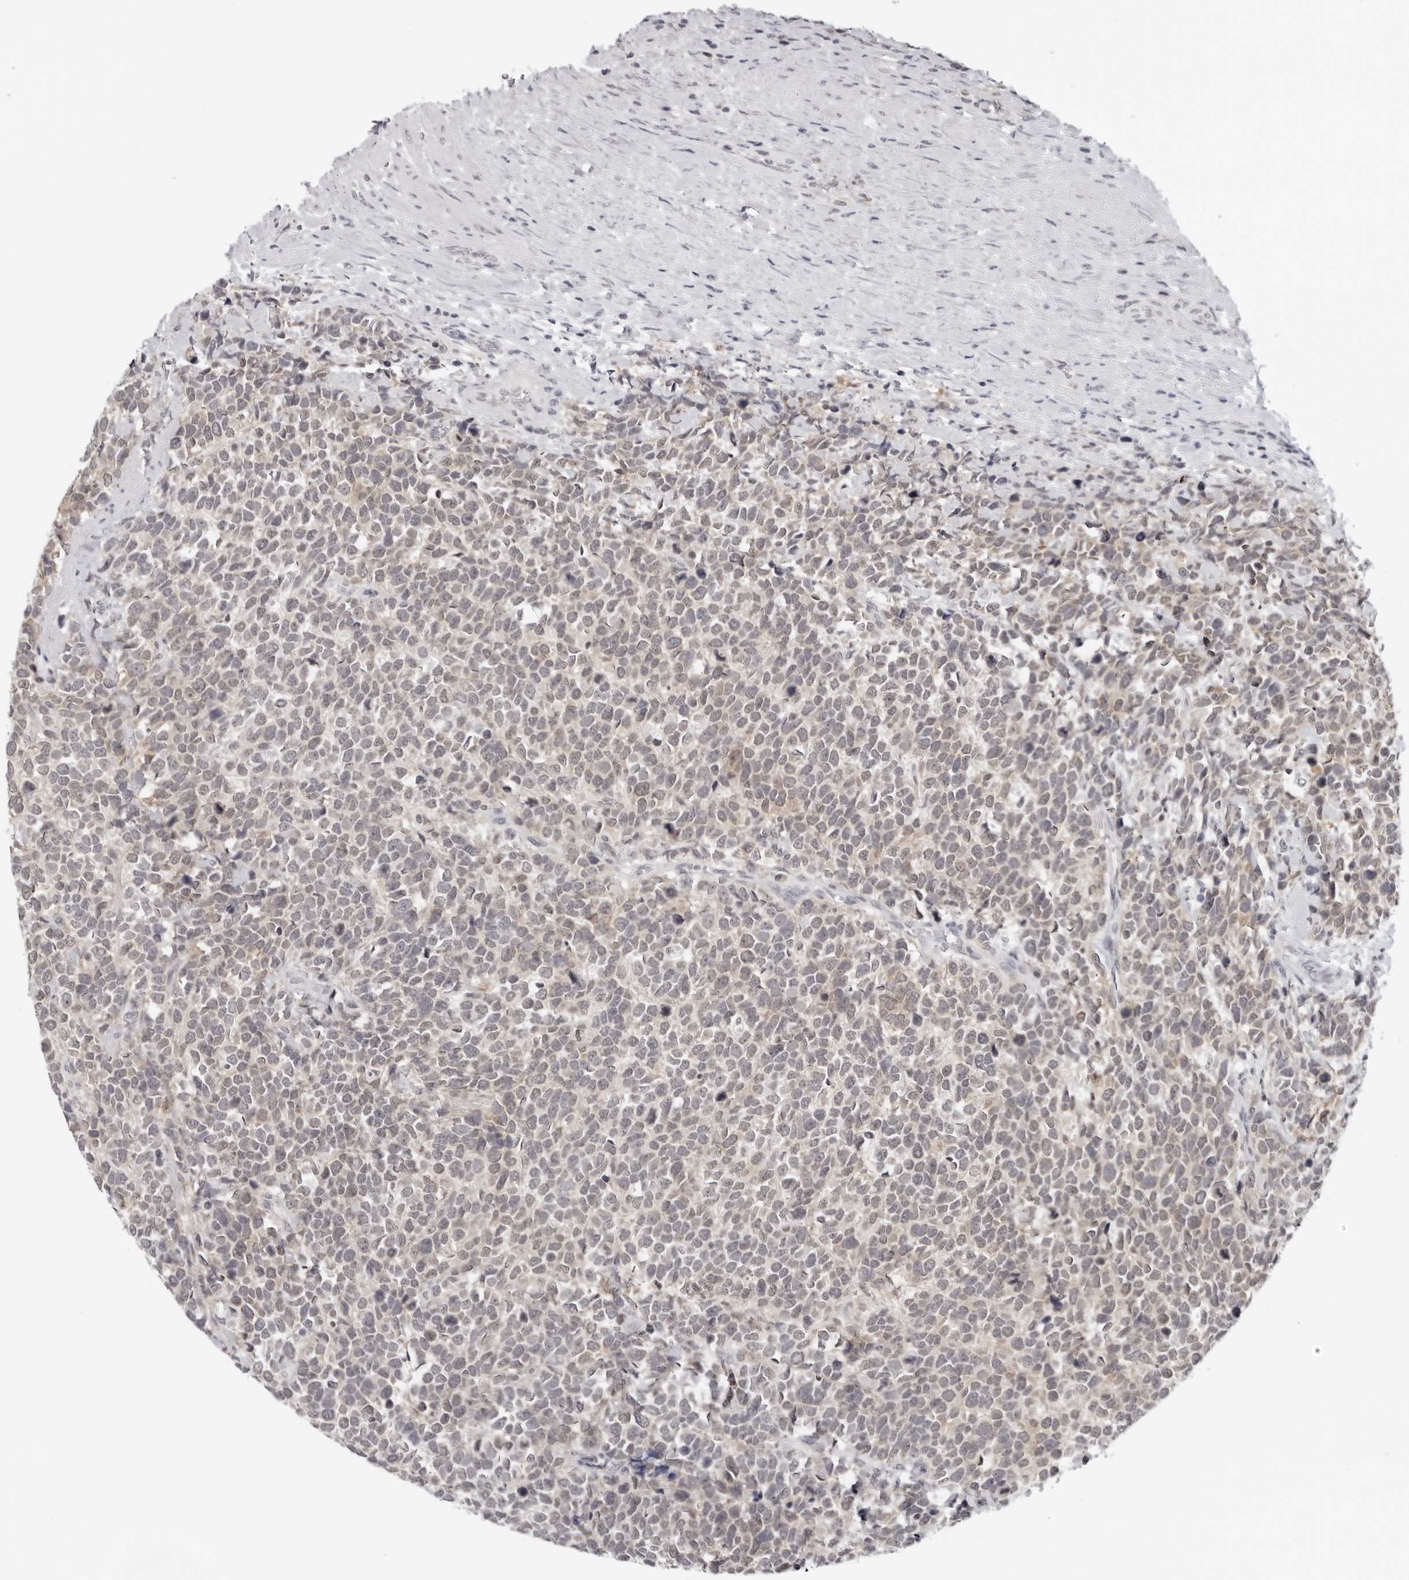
{"staining": {"intensity": "weak", "quantity": "<25%", "location": "cytoplasmic/membranous"}, "tissue": "urothelial cancer", "cell_type": "Tumor cells", "image_type": "cancer", "snomed": [{"axis": "morphology", "description": "Urothelial carcinoma, High grade"}, {"axis": "topography", "description": "Urinary bladder"}], "caption": "The IHC image has no significant positivity in tumor cells of high-grade urothelial carcinoma tissue.", "gene": "PRUNE1", "patient": {"sex": "female", "age": 82}}